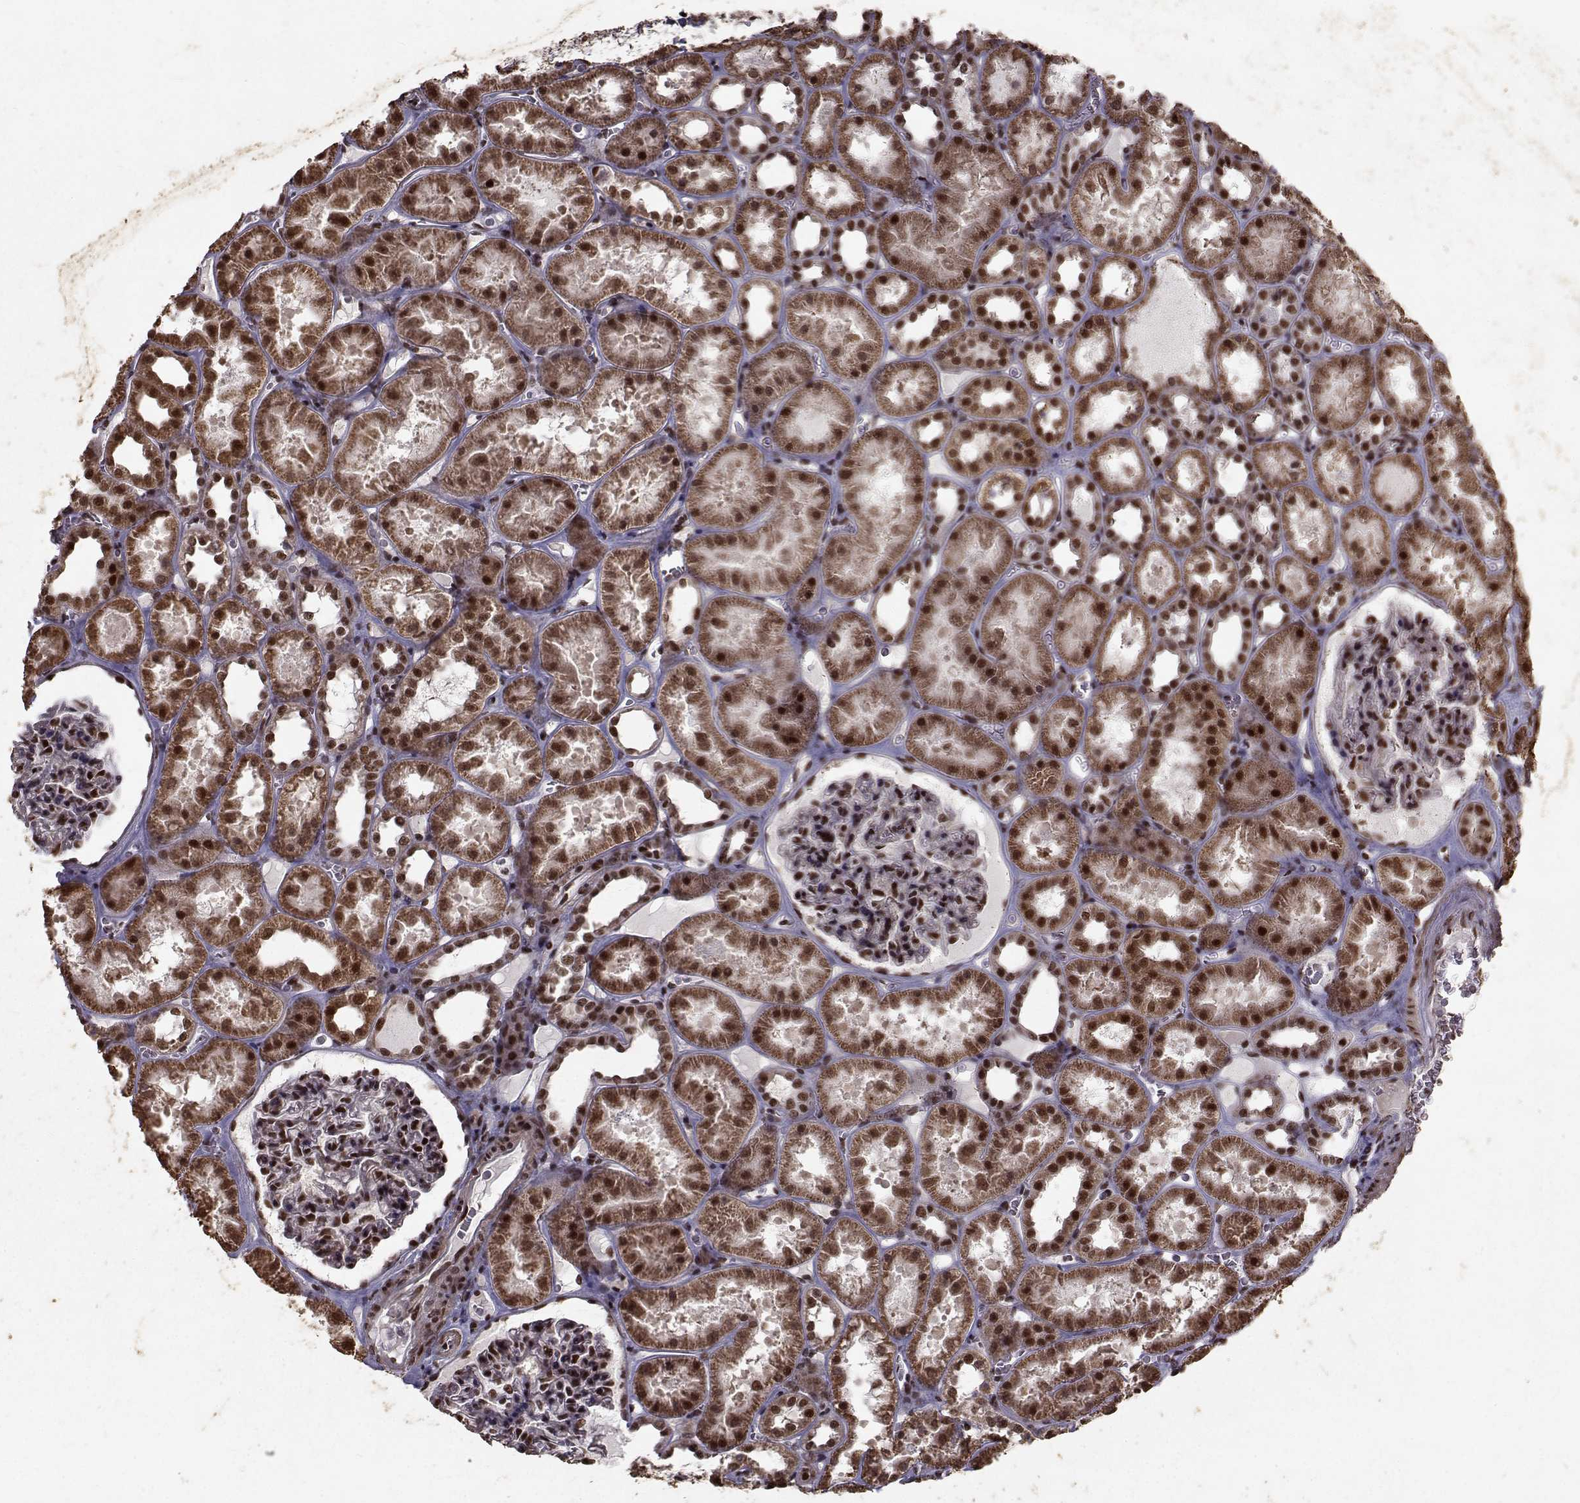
{"staining": {"intensity": "strong", "quantity": "25%-75%", "location": "nuclear"}, "tissue": "kidney", "cell_type": "Cells in glomeruli", "image_type": "normal", "snomed": [{"axis": "morphology", "description": "Normal tissue, NOS"}, {"axis": "topography", "description": "Kidney"}], "caption": "The photomicrograph displays staining of normal kidney, revealing strong nuclear protein expression (brown color) within cells in glomeruli.", "gene": "SF1", "patient": {"sex": "female", "age": 41}}